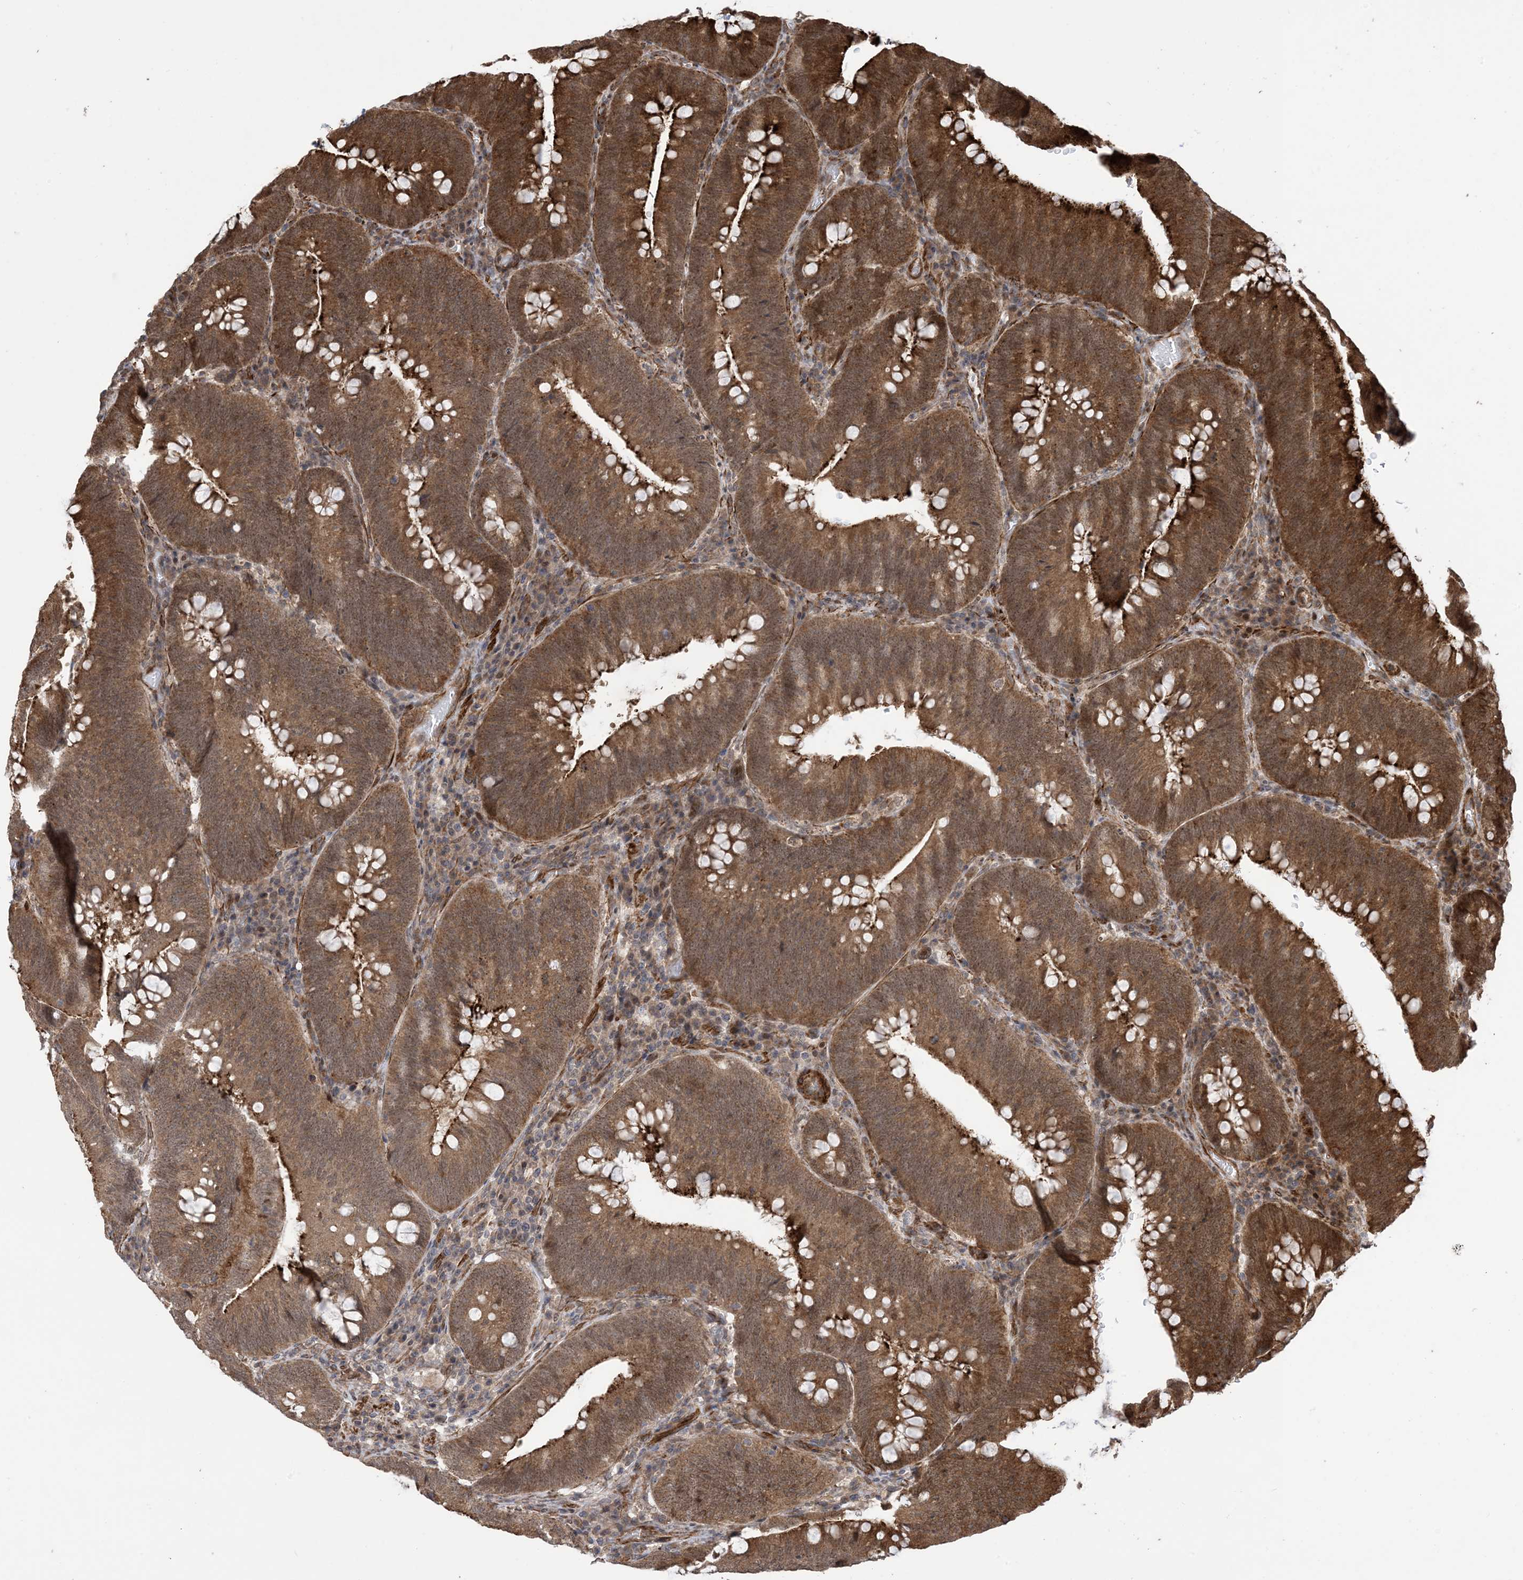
{"staining": {"intensity": "moderate", "quantity": ">75%", "location": "cytoplasmic/membranous"}, "tissue": "colorectal cancer", "cell_type": "Tumor cells", "image_type": "cancer", "snomed": [{"axis": "morphology", "description": "Normal tissue, NOS"}, {"axis": "topography", "description": "Colon"}], "caption": "This histopathology image shows colorectal cancer stained with immunohistochemistry to label a protein in brown. The cytoplasmic/membranous of tumor cells show moderate positivity for the protein. Nuclei are counter-stained blue.", "gene": "ZNF511", "patient": {"sex": "female", "age": 82}}